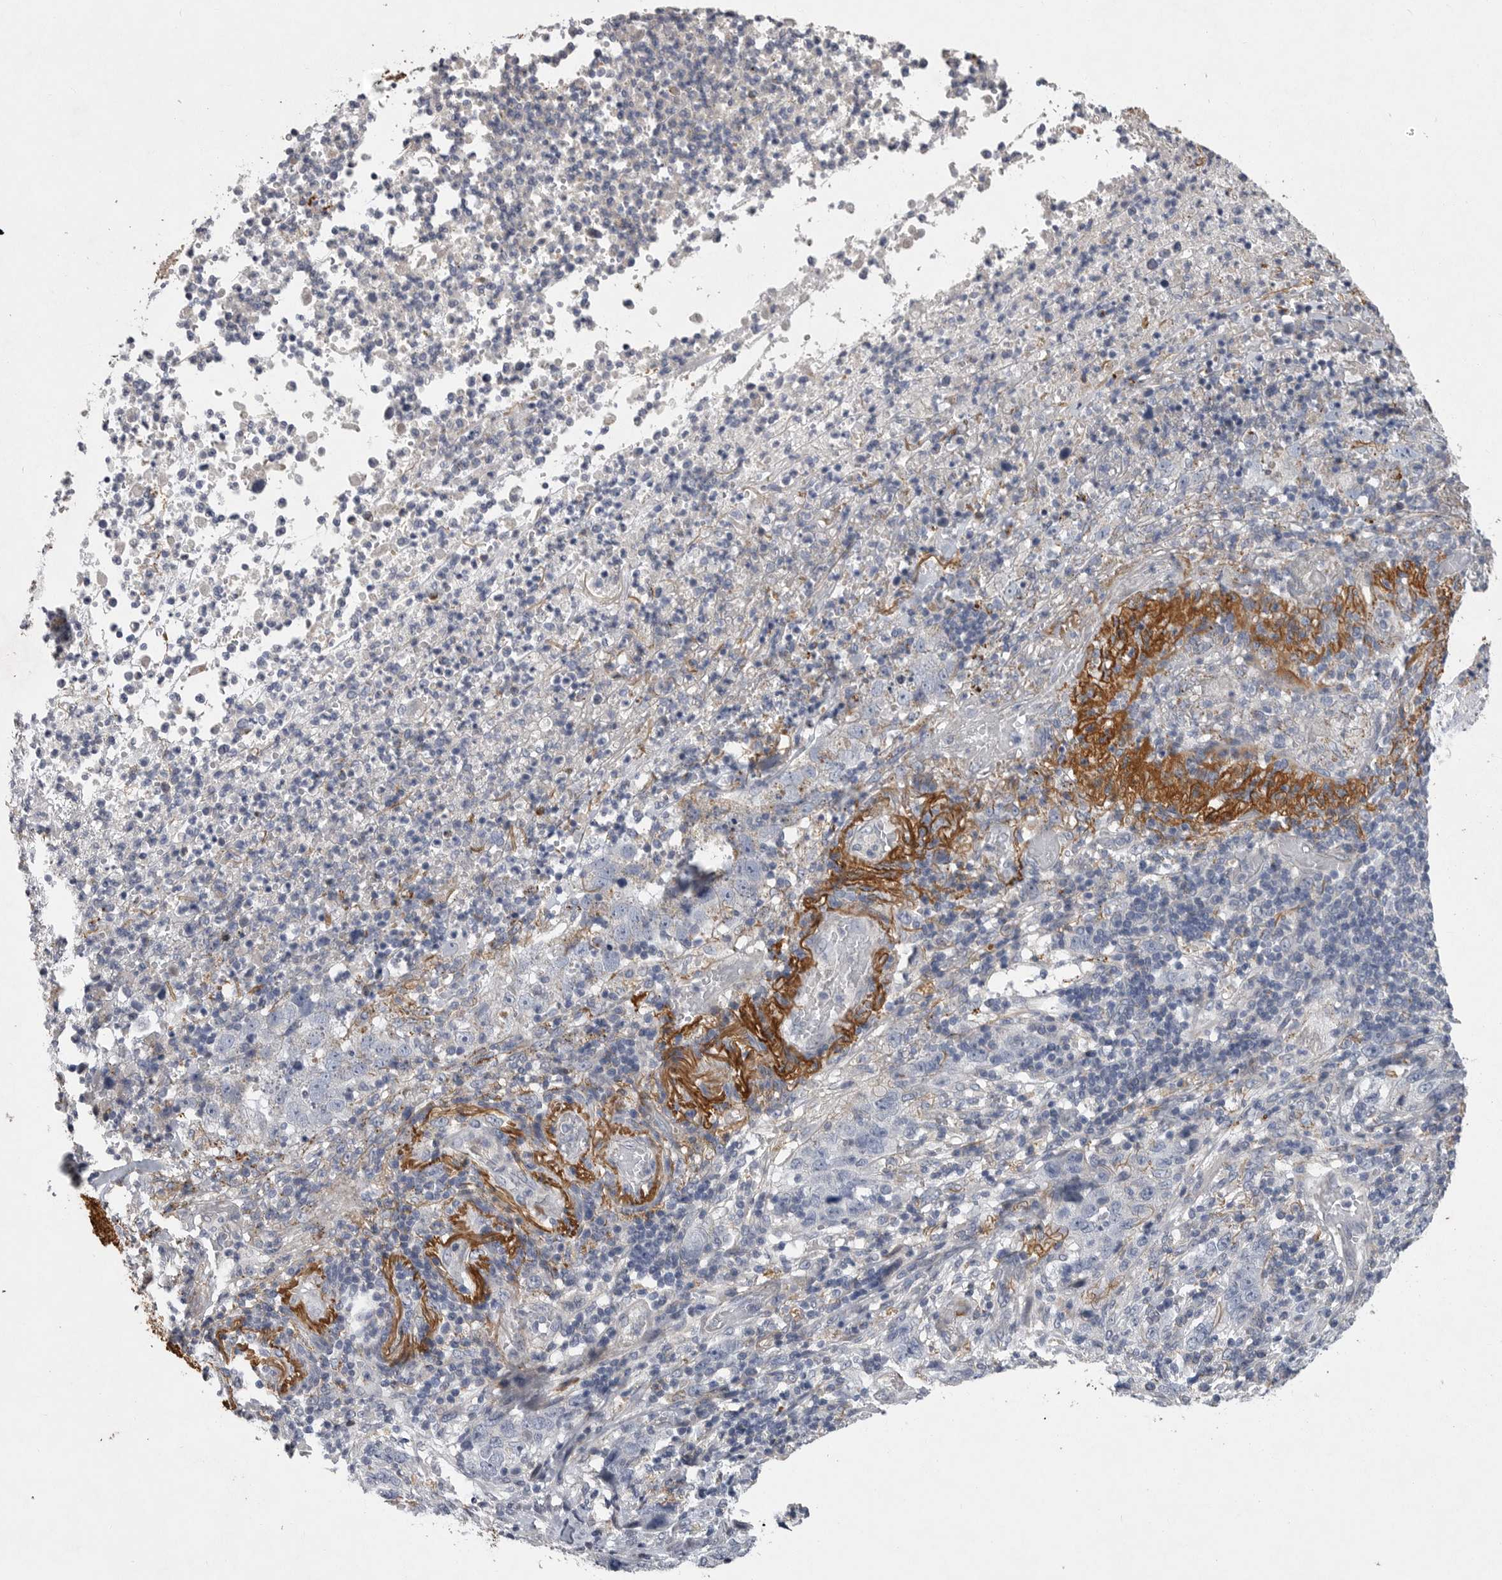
{"staining": {"intensity": "negative", "quantity": "none", "location": "none"}, "tissue": "stomach cancer", "cell_type": "Tumor cells", "image_type": "cancer", "snomed": [{"axis": "morphology", "description": "Adenocarcinoma, NOS"}, {"axis": "topography", "description": "Stomach"}], "caption": "An IHC histopathology image of adenocarcinoma (stomach) is shown. There is no staining in tumor cells of adenocarcinoma (stomach).", "gene": "CRP", "patient": {"sex": "male", "age": 48}}